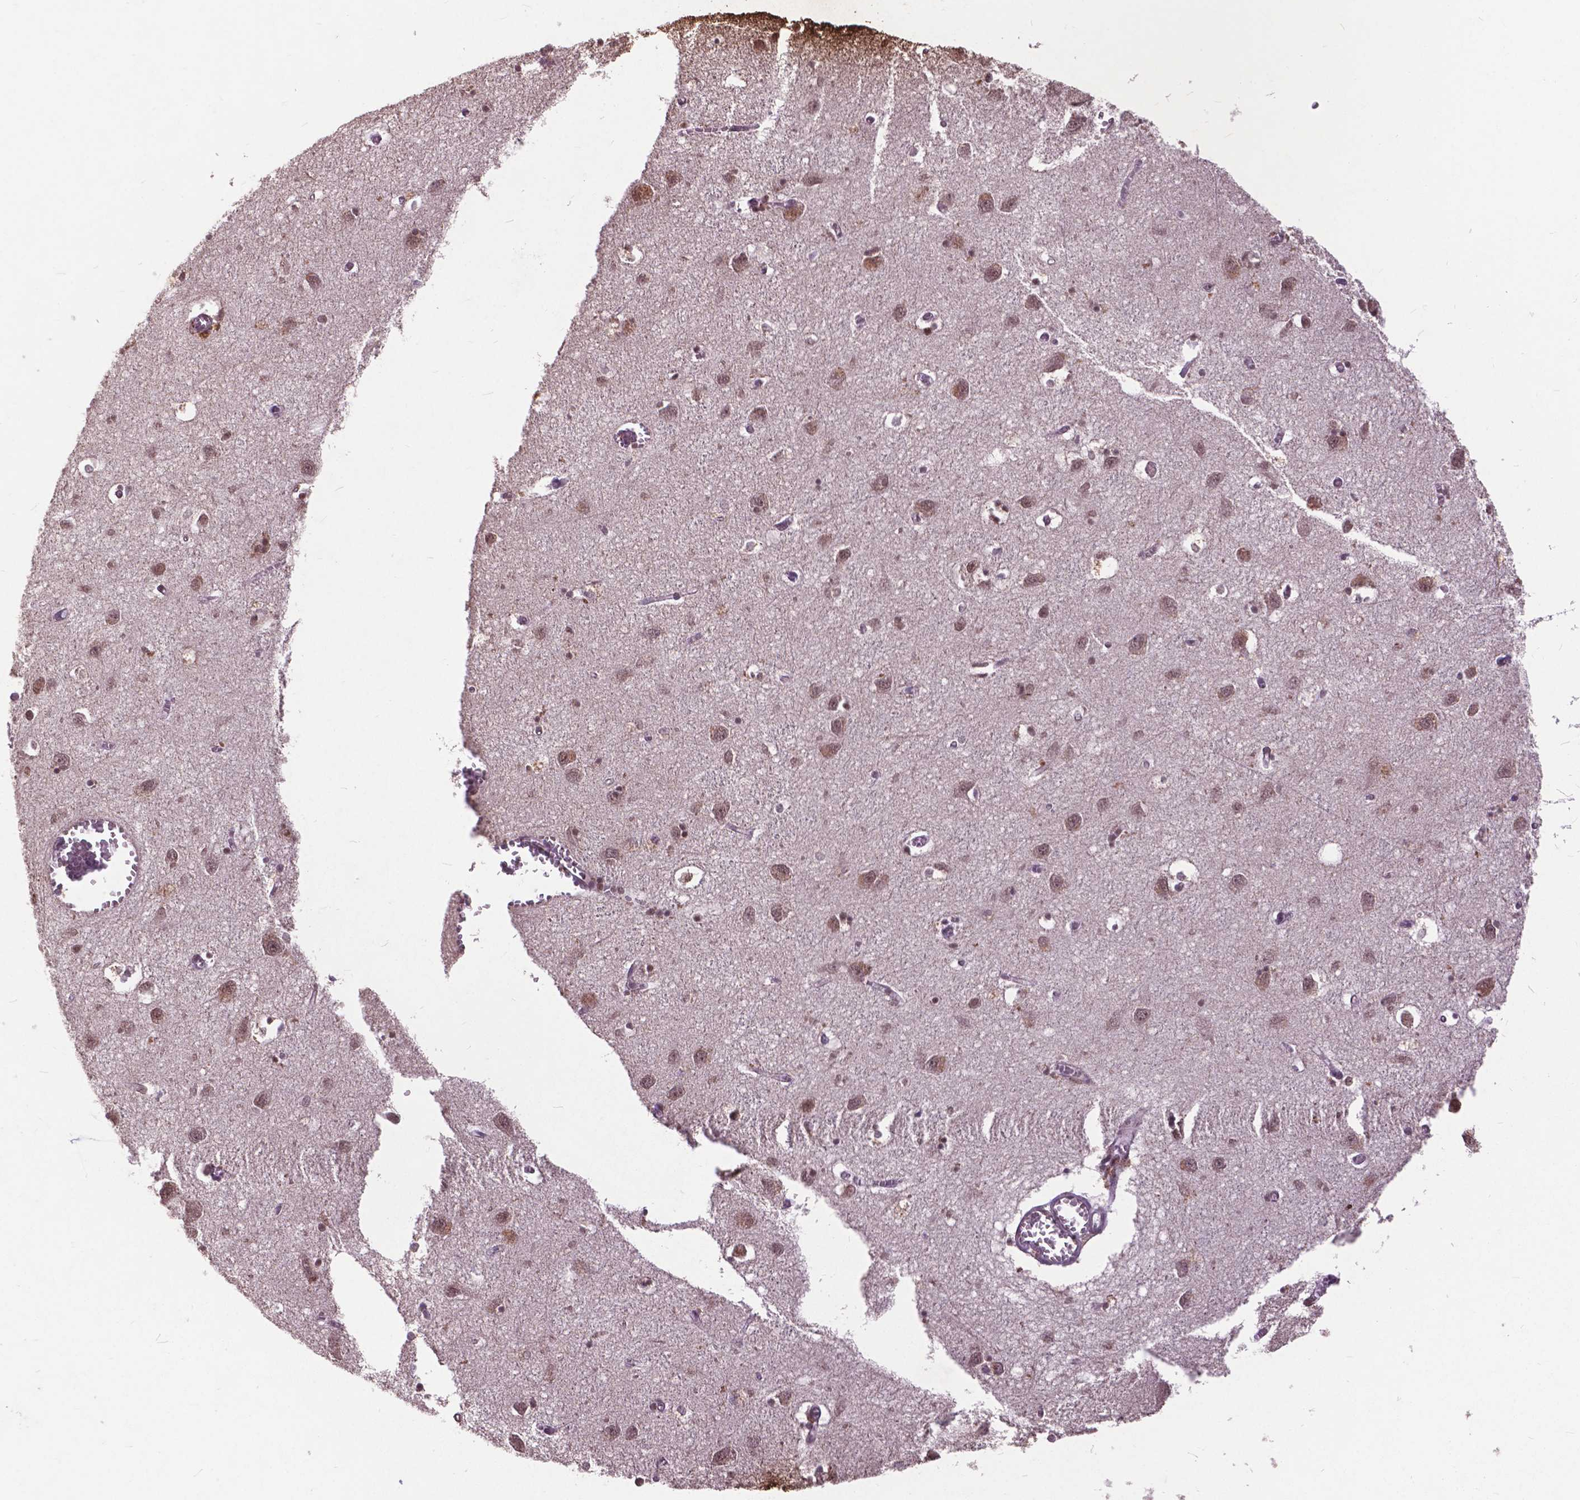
{"staining": {"intensity": "weak", "quantity": "25%-75%", "location": "nuclear"}, "tissue": "cerebral cortex", "cell_type": "Endothelial cells", "image_type": "normal", "snomed": [{"axis": "morphology", "description": "Normal tissue, NOS"}, {"axis": "topography", "description": "Cerebral cortex"}], "caption": "Immunohistochemistry (IHC) image of unremarkable cerebral cortex stained for a protein (brown), which exhibits low levels of weak nuclear expression in approximately 25%-75% of endothelial cells.", "gene": "MSH2", "patient": {"sex": "male", "age": 70}}